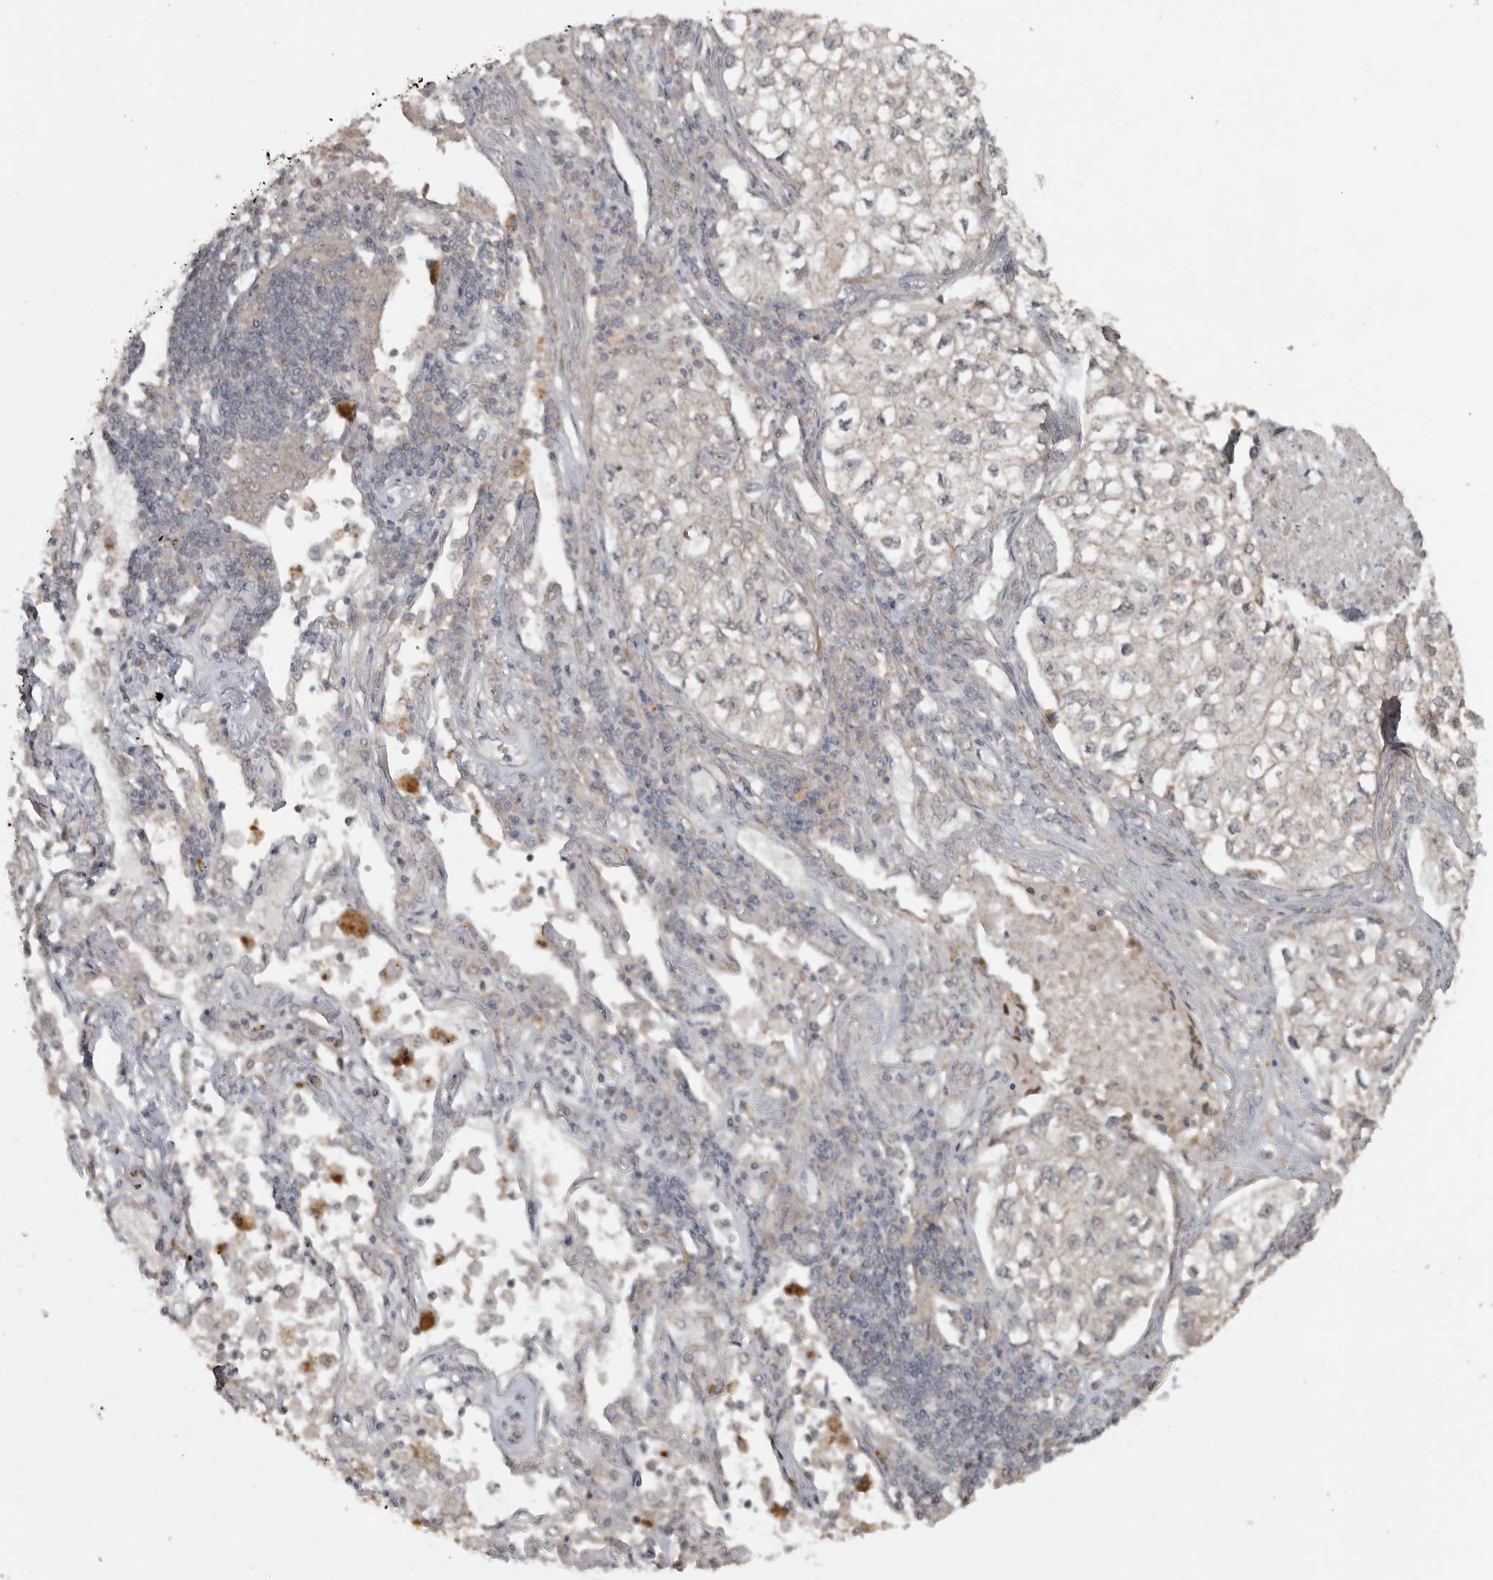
{"staining": {"intensity": "negative", "quantity": "none", "location": "none"}, "tissue": "lung cancer", "cell_type": "Tumor cells", "image_type": "cancer", "snomed": [{"axis": "morphology", "description": "Adenocarcinoma, NOS"}, {"axis": "topography", "description": "Lung"}], "caption": "This image is of adenocarcinoma (lung) stained with immunohistochemistry to label a protein in brown with the nuclei are counter-stained blue. There is no expression in tumor cells.", "gene": "LLGL1", "patient": {"sex": "male", "age": 63}}